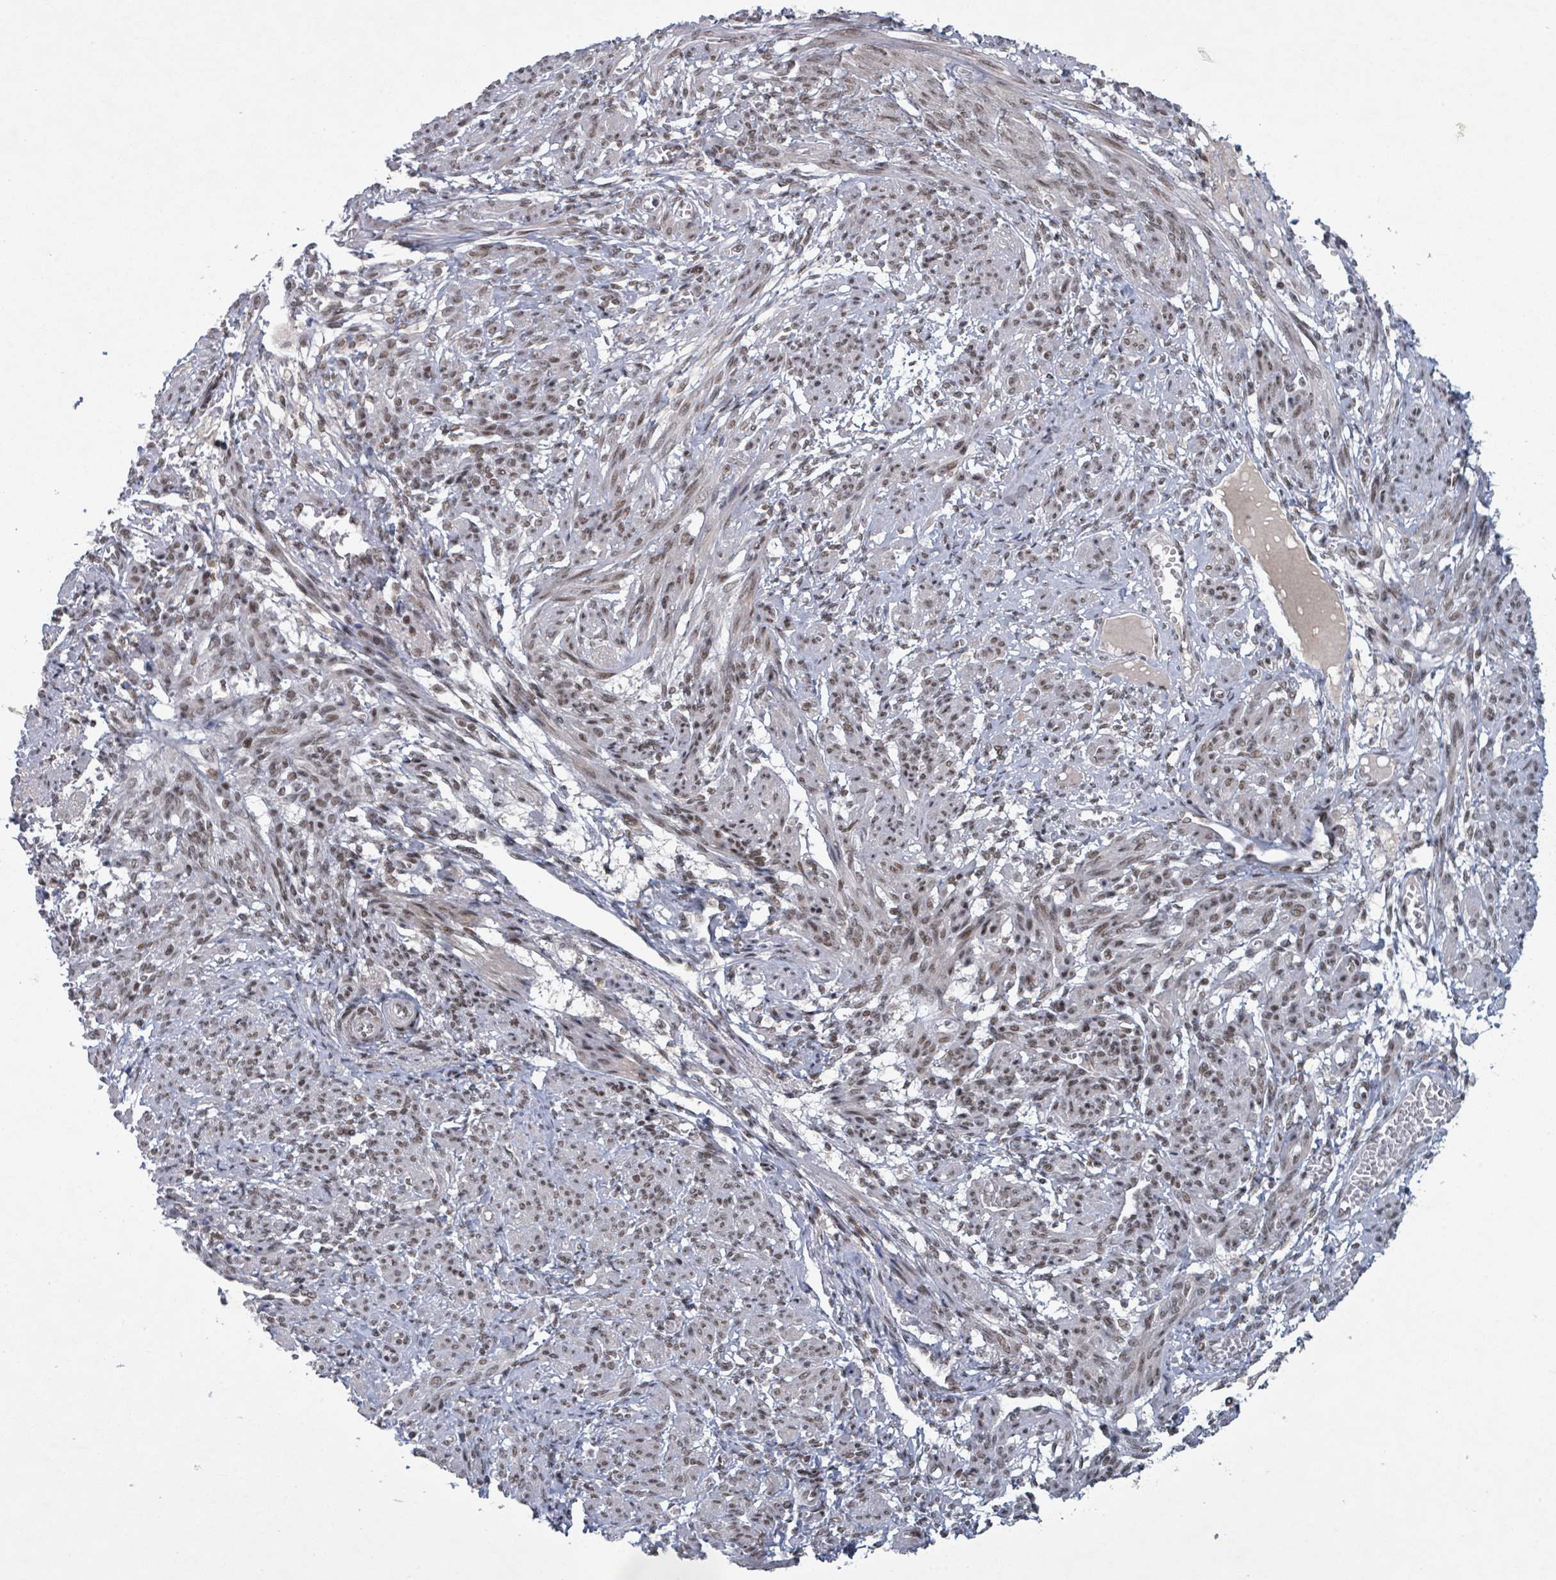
{"staining": {"intensity": "weak", "quantity": "25%-75%", "location": "nuclear"}, "tissue": "smooth muscle", "cell_type": "Smooth muscle cells", "image_type": "normal", "snomed": [{"axis": "morphology", "description": "Normal tissue, NOS"}, {"axis": "topography", "description": "Smooth muscle"}], "caption": "About 25%-75% of smooth muscle cells in normal smooth muscle demonstrate weak nuclear protein expression as visualized by brown immunohistochemical staining.", "gene": "BANP", "patient": {"sex": "female", "age": 39}}